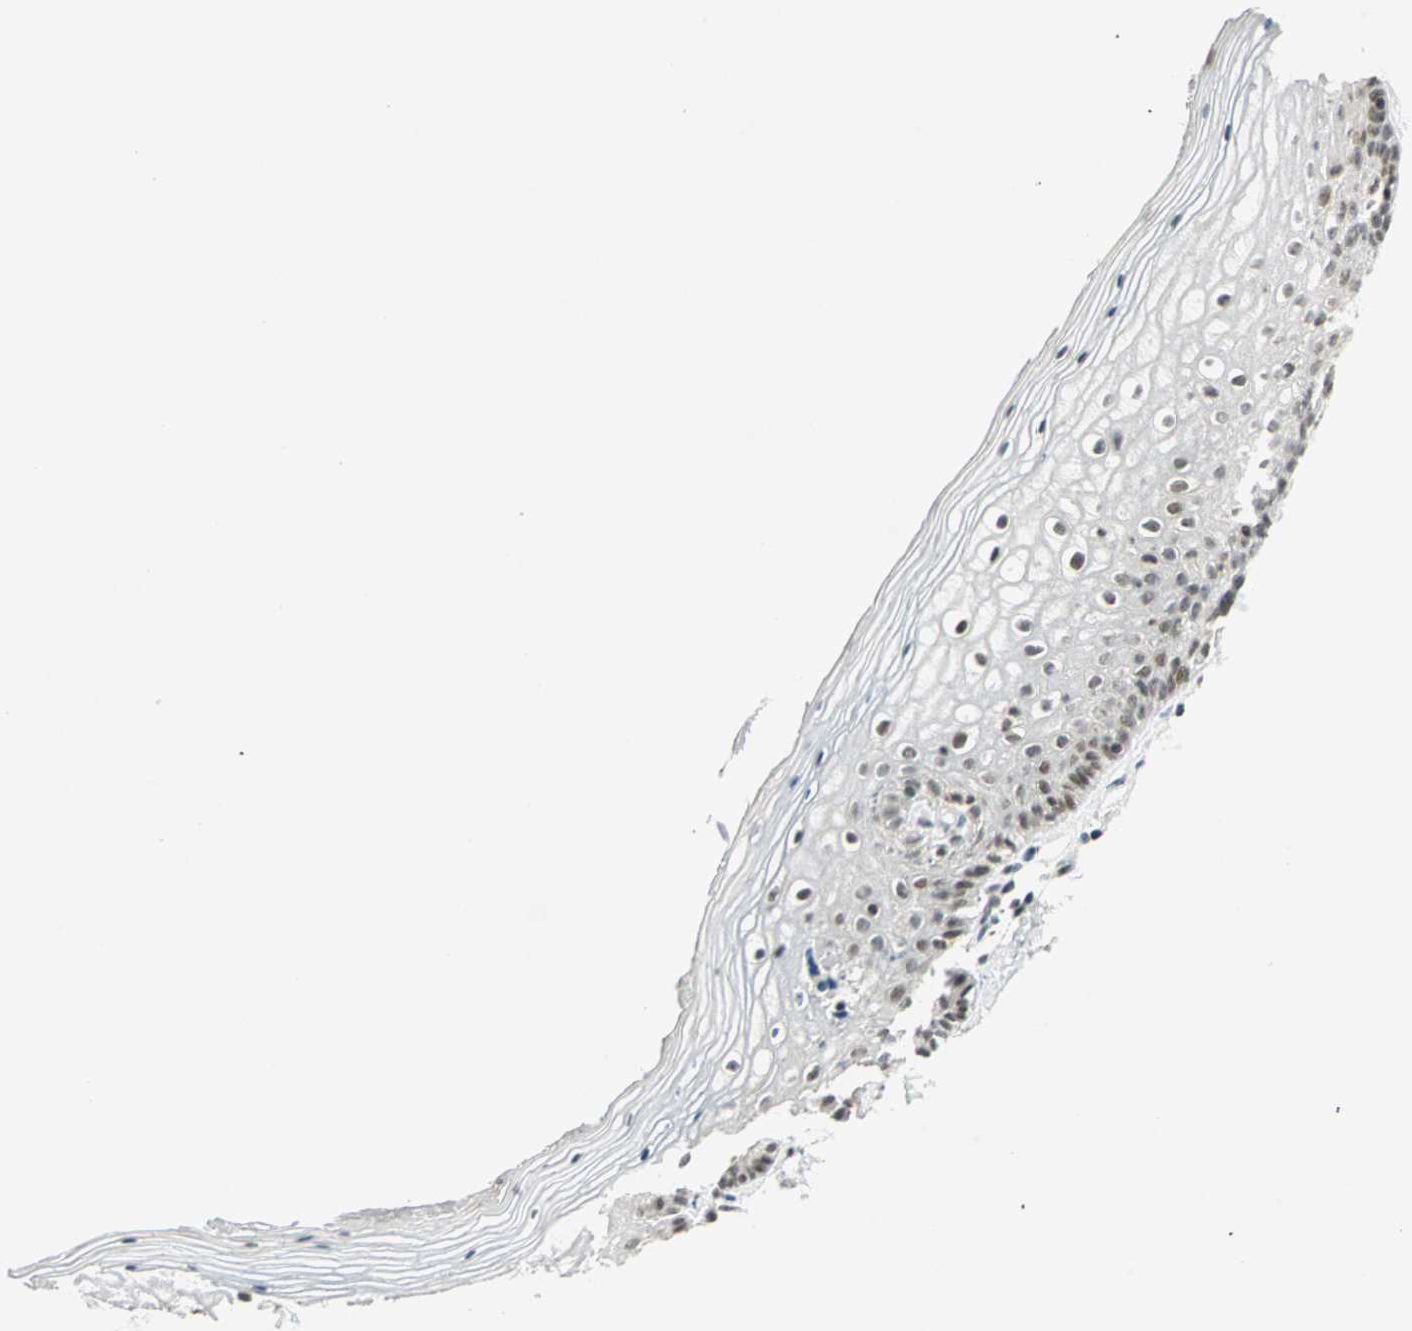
{"staining": {"intensity": "weak", "quantity": "<25%", "location": "nuclear"}, "tissue": "vagina", "cell_type": "Squamous epithelial cells", "image_type": "normal", "snomed": [{"axis": "morphology", "description": "Normal tissue, NOS"}, {"axis": "topography", "description": "Vagina"}], "caption": "Protein analysis of normal vagina reveals no significant positivity in squamous epithelial cells. (Brightfield microscopy of DAB IHC at high magnification).", "gene": "SMAD3", "patient": {"sex": "female", "age": 46}}